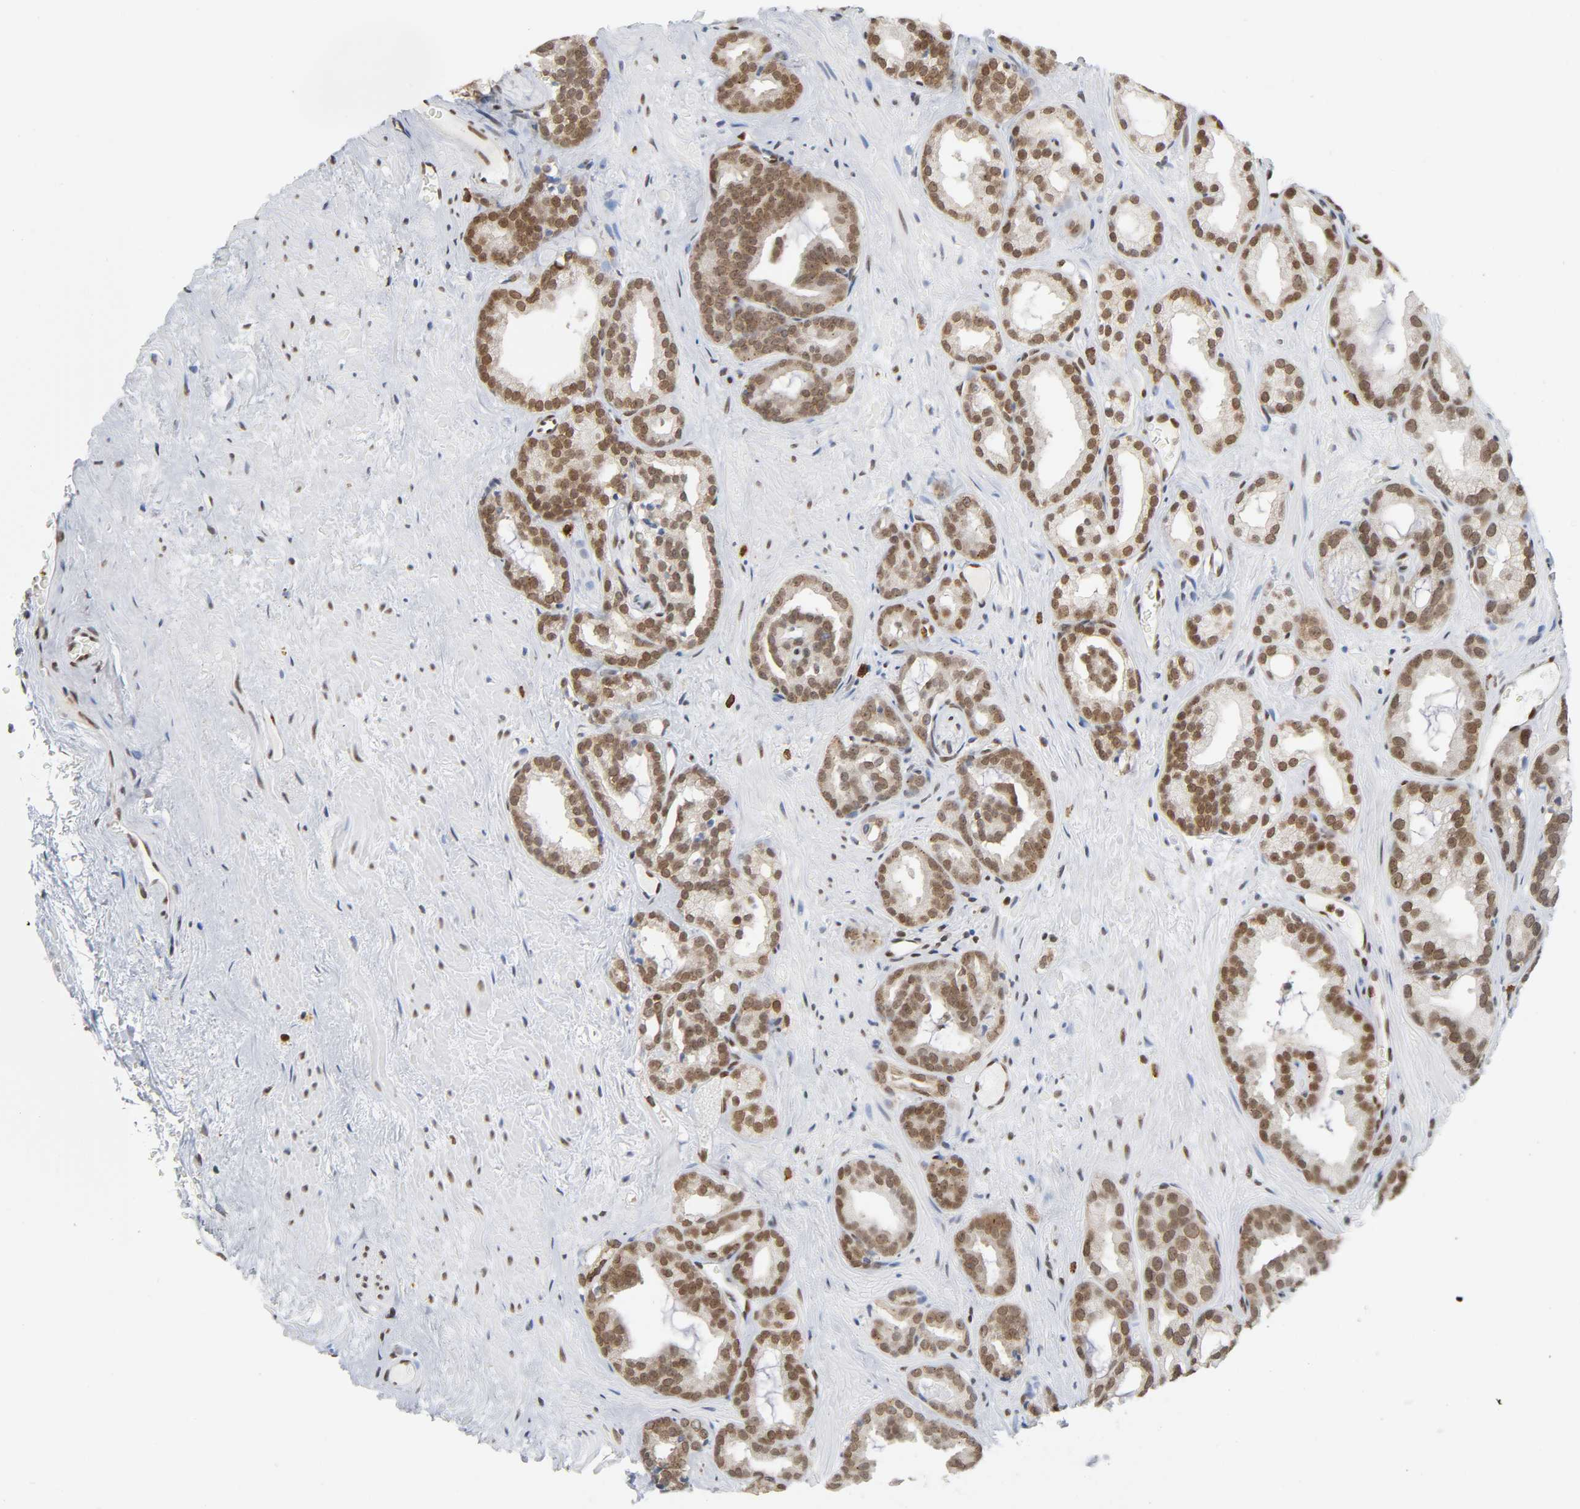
{"staining": {"intensity": "moderate", "quantity": ">75%", "location": "nuclear"}, "tissue": "prostate cancer", "cell_type": "Tumor cells", "image_type": "cancer", "snomed": [{"axis": "morphology", "description": "Adenocarcinoma, Low grade"}, {"axis": "topography", "description": "Prostate"}], "caption": "A photomicrograph showing moderate nuclear staining in approximately >75% of tumor cells in prostate cancer, as visualized by brown immunohistochemical staining.", "gene": "SUMO1", "patient": {"sex": "male", "age": 63}}